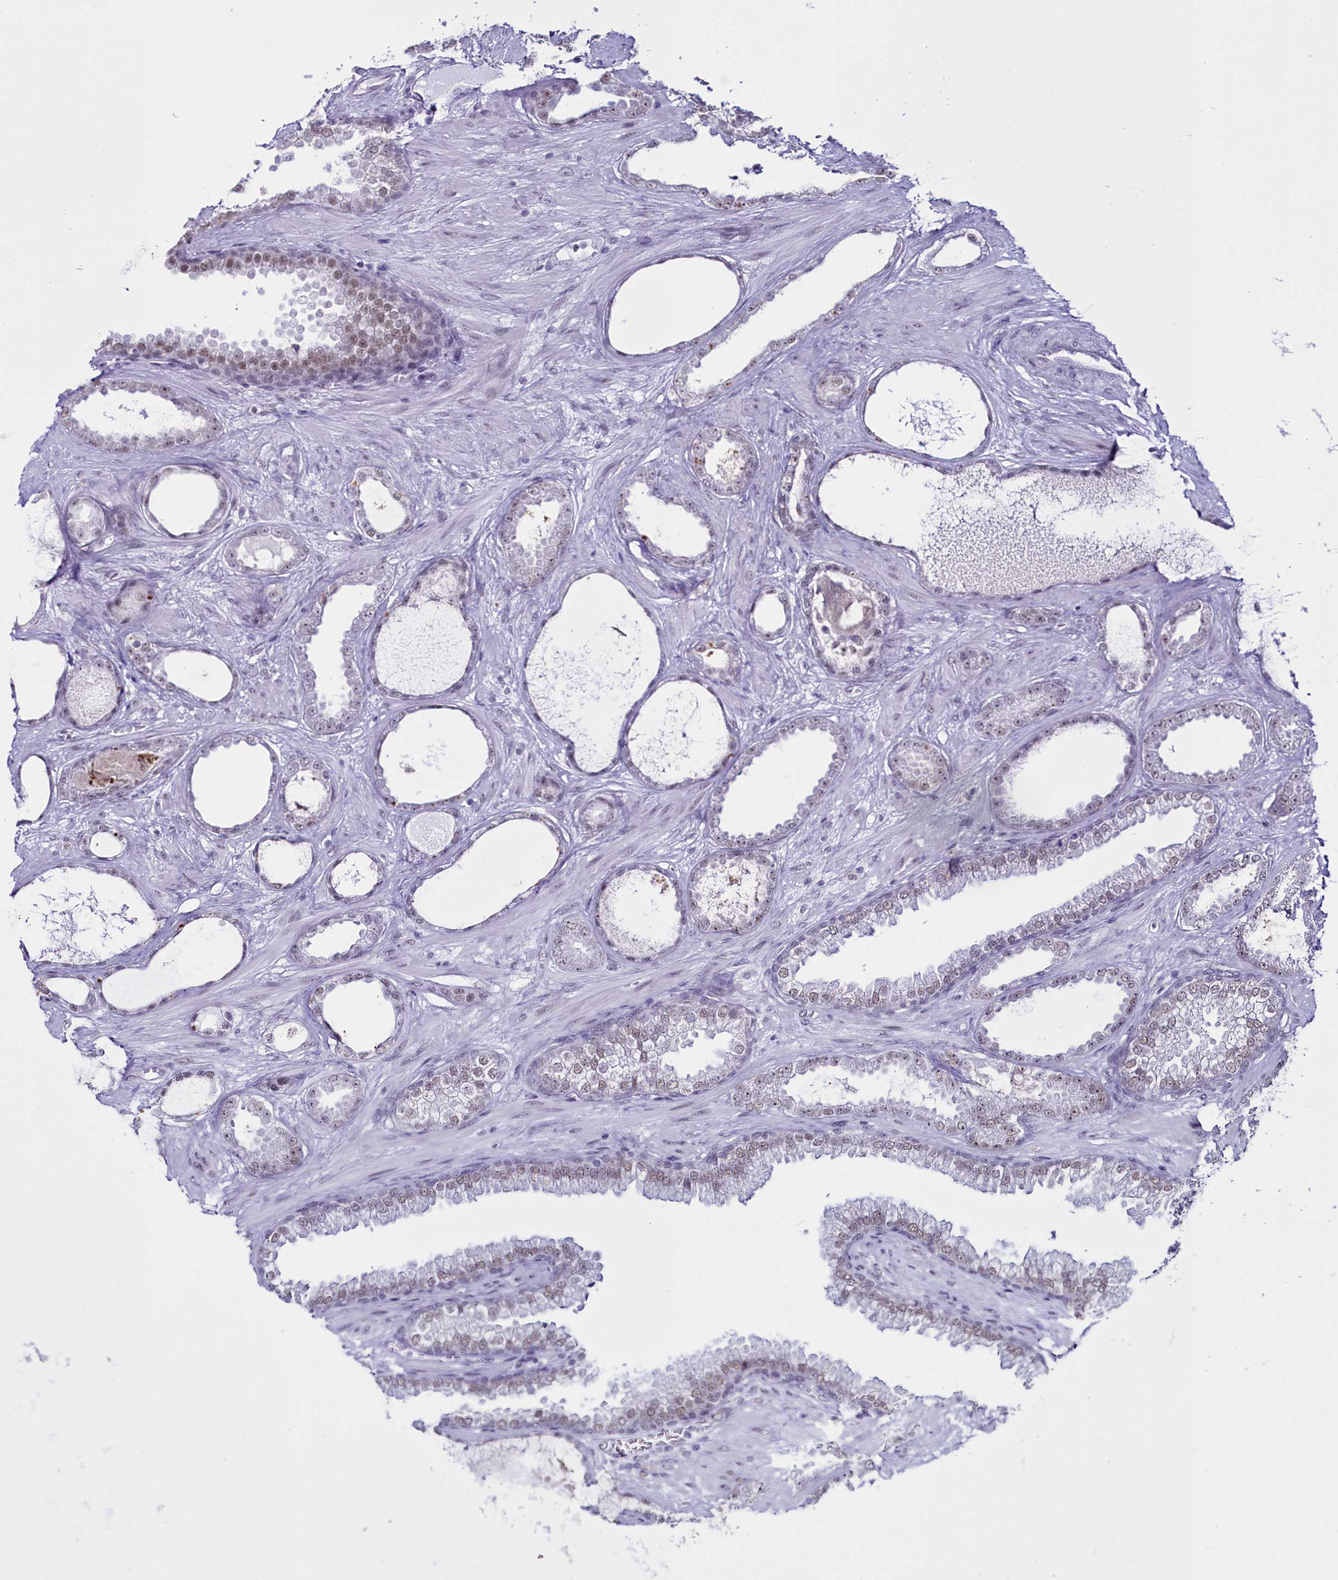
{"staining": {"intensity": "weak", "quantity": "25%-75%", "location": "nuclear"}, "tissue": "prostate cancer", "cell_type": "Tumor cells", "image_type": "cancer", "snomed": [{"axis": "morphology", "description": "Adenocarcinoma, Low grade"}, {"axis": "topography", "description": "Prostate"}], "caption": "A histopathology image of prostate cancer stained for a protein exhibits weak nuclear brown staining in tumor cells. (Brightfield microscopy of DAB IHC at high magnification).", "gene": "RBM12", "patient": {"sex": "male", "age": 57}}